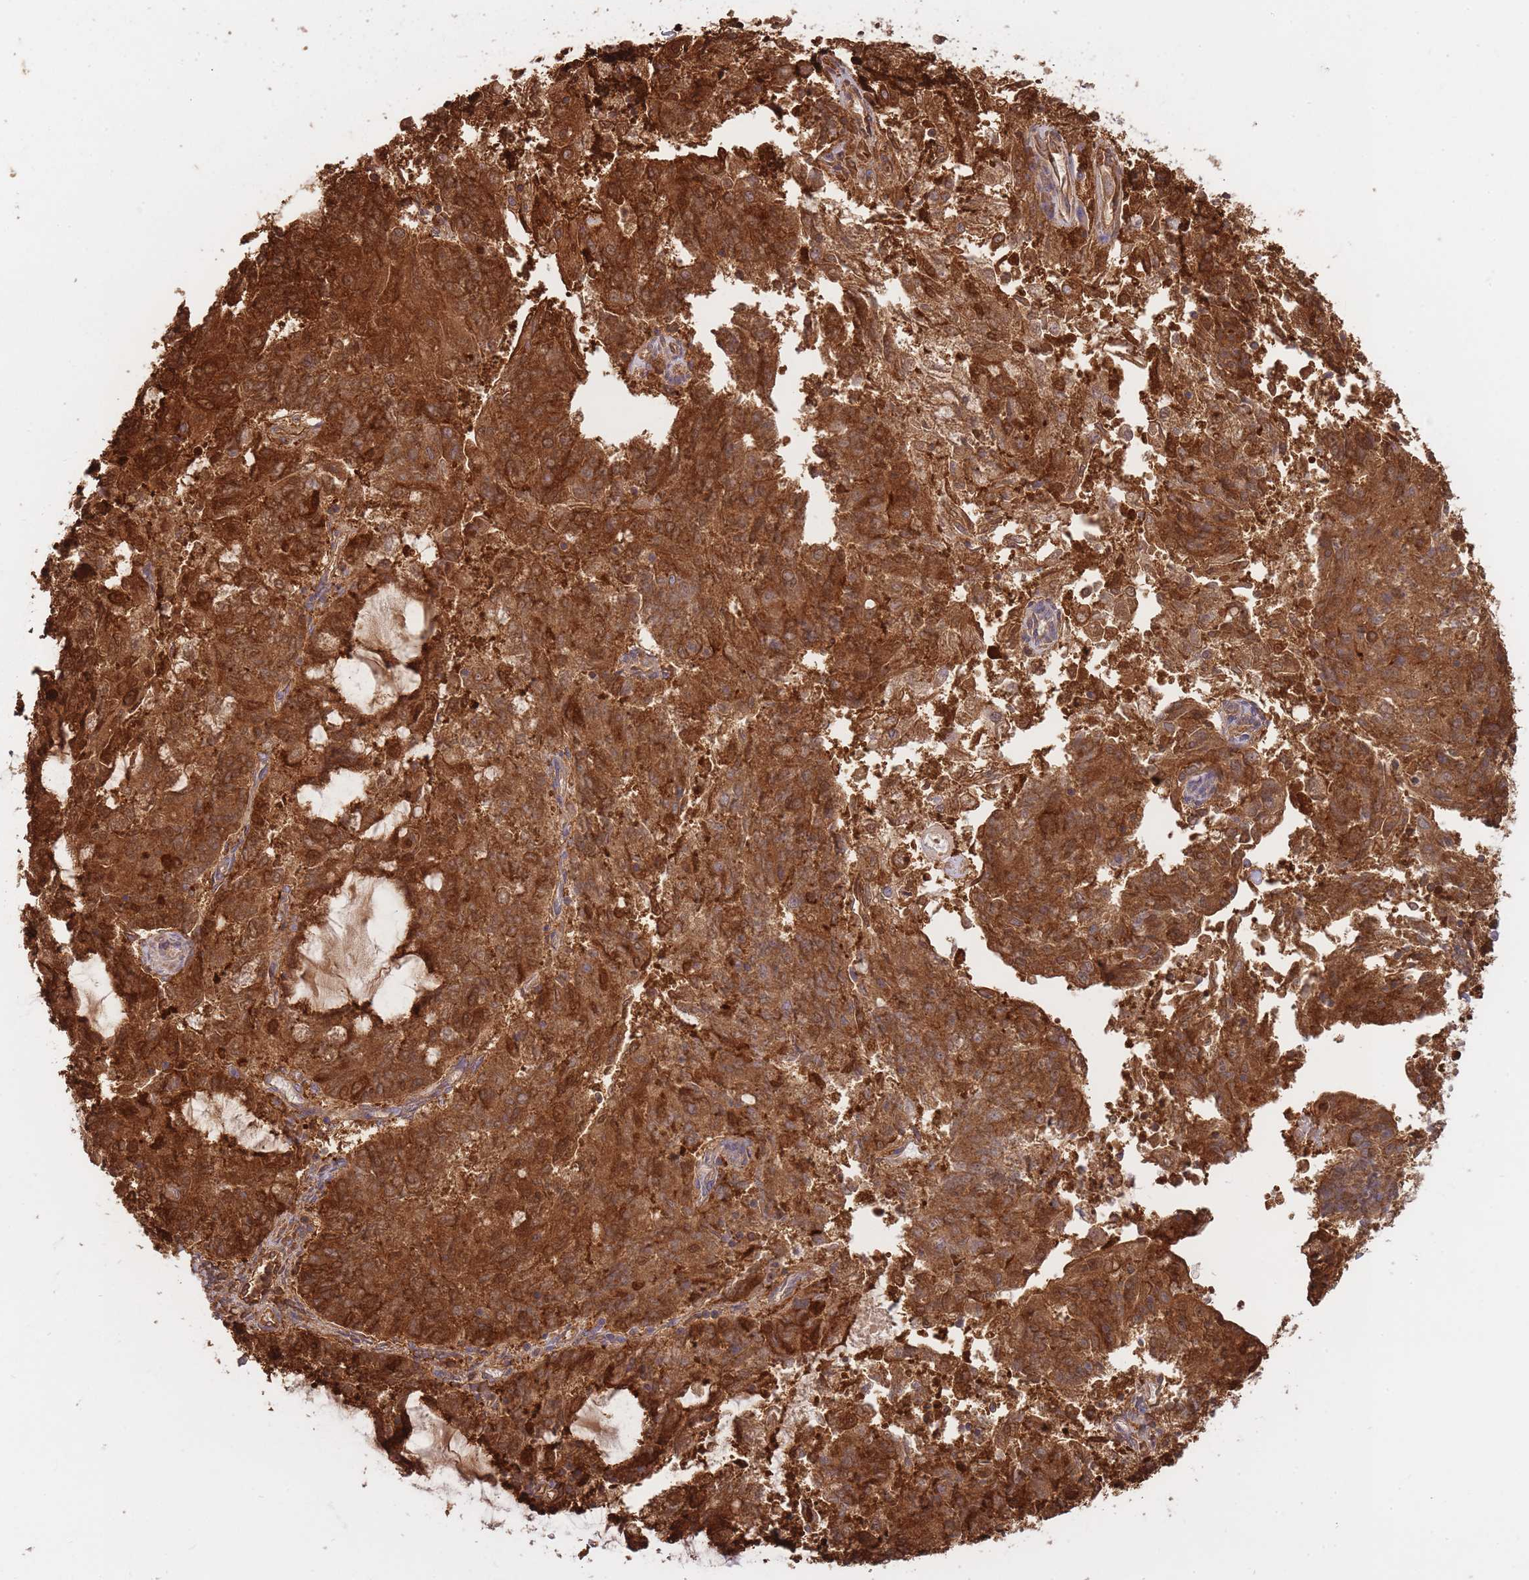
{"staining": {"intensity": "strong", "quantity": ">75%", "location": "cytoplasmic/membranous"}, "tissue": "endometrial cancer", "cell_type": "Tumor cells", "image_type": "cancer", "snomed": [{"axis": "morphology", "description": "Adenocarcinoma, NOS"}, {"axis": "topography", "description": "Endometrium"}], "caption": "The image reveals staining of endometrial adenocarcinoma, revealing strong cytoplasmic/membranous protein expression (brown color) within tumor cells. The staining was performed using DAB (3,3'-diaminobenzidine), with brown indicating positive protein expression. Nuclei are stained blue with hematoxylin.", "gene": "SLC4A9", "patient": {"sex": "female", "age": 82}}